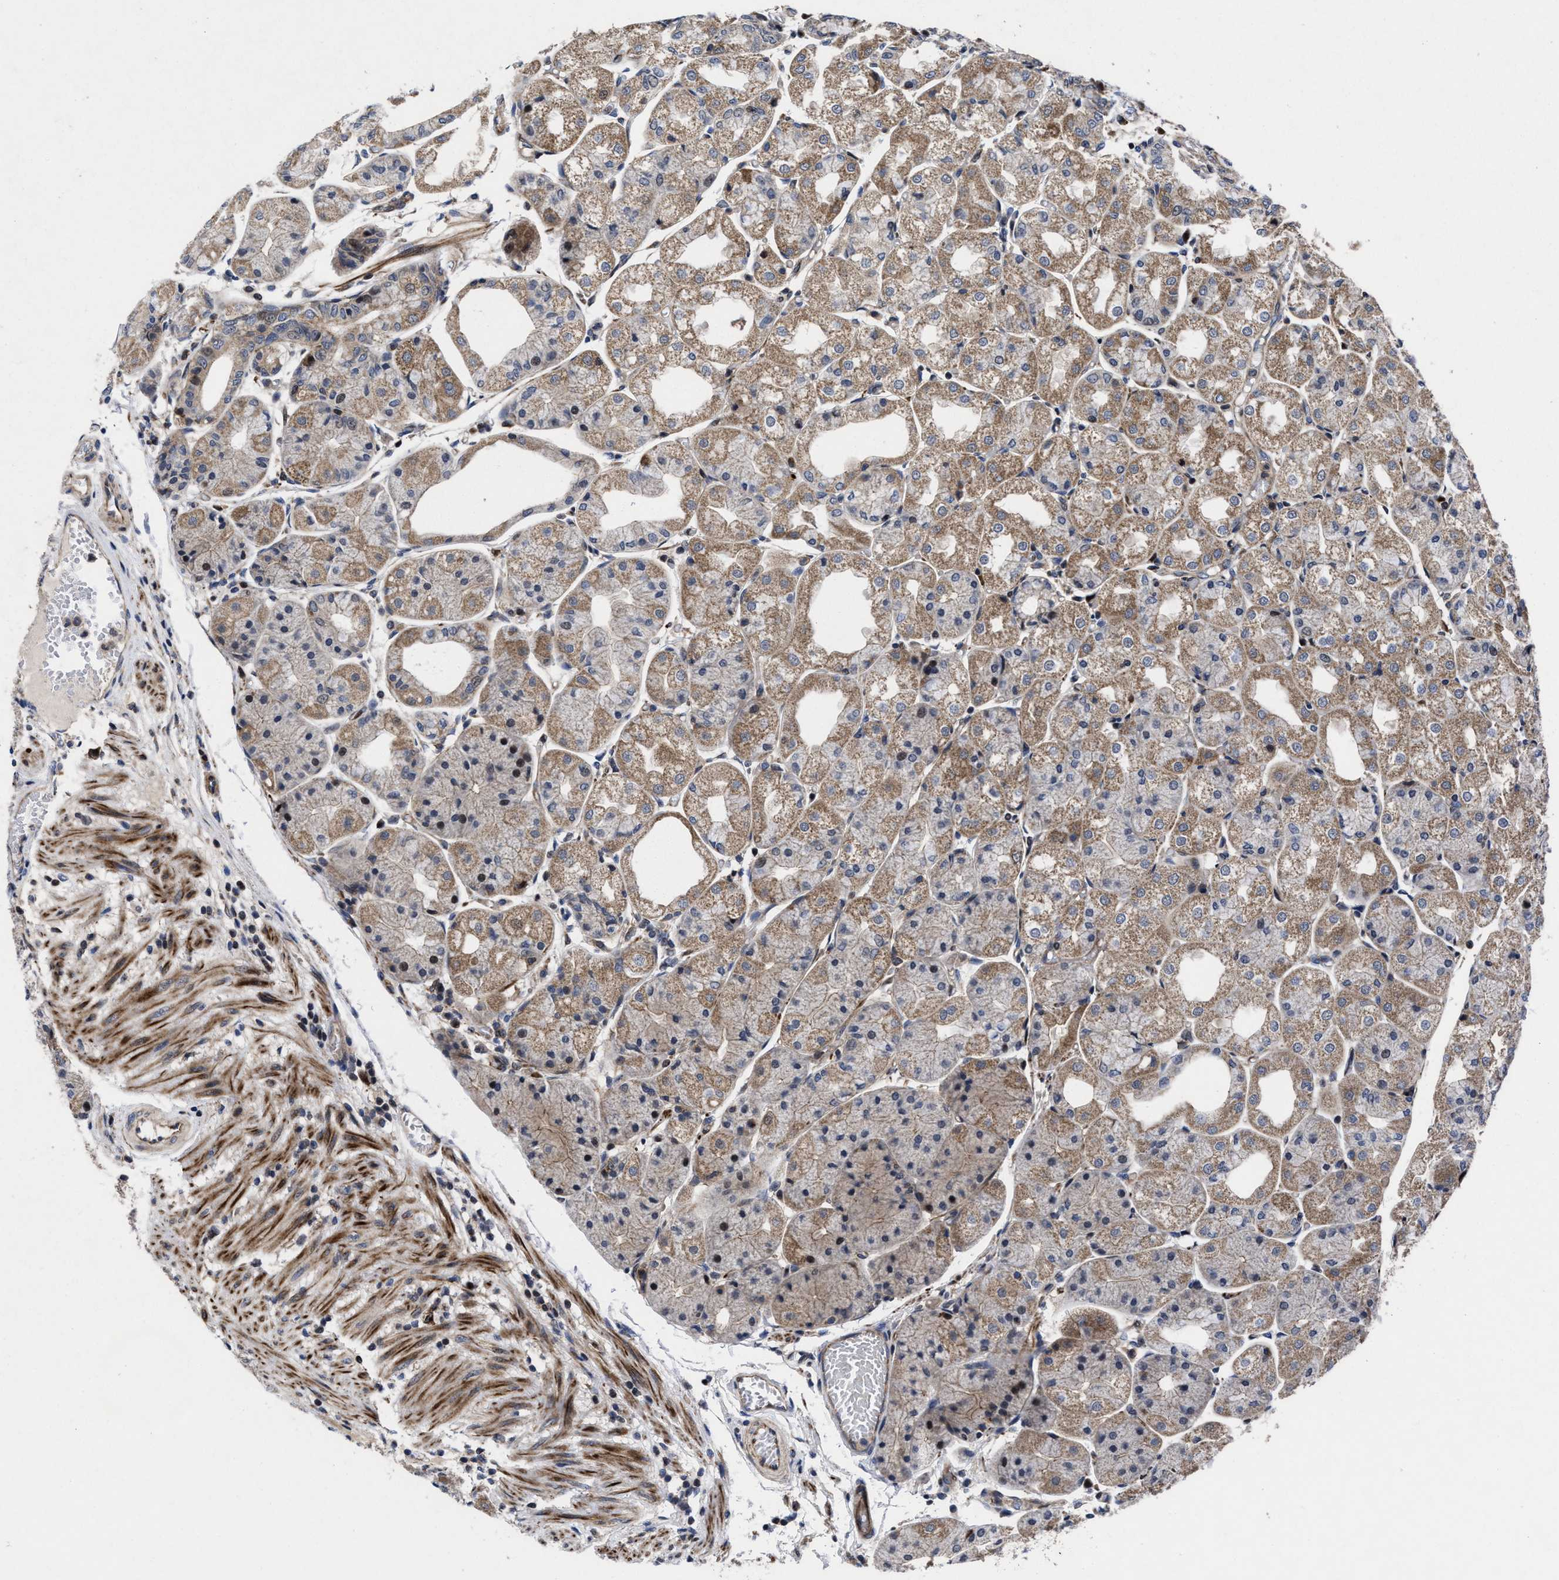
{"staining": {"intensity": "moderate", "quantity": "25%-75%", "location": "cytoplasmic/membranous"}, "tissue": "stomach", "cell_type": "Glandular cells", "image_type": "normal", "snomed": [{"axis": "morphology", "description": "Normal tissue, NOS"}, {"axis": "topography", "description": "Stomach, upper"}], "caption": "Immunohistochemistry (IHC) histopathology image of unremarkable stomach stained for a protein (brown), which displays medium levels of moderate cytoplasmic/membranous staining in about 25%-75% of glandular cells.", "gene": "MRPL50", "patient": {"sex": "male", "age": 72}}